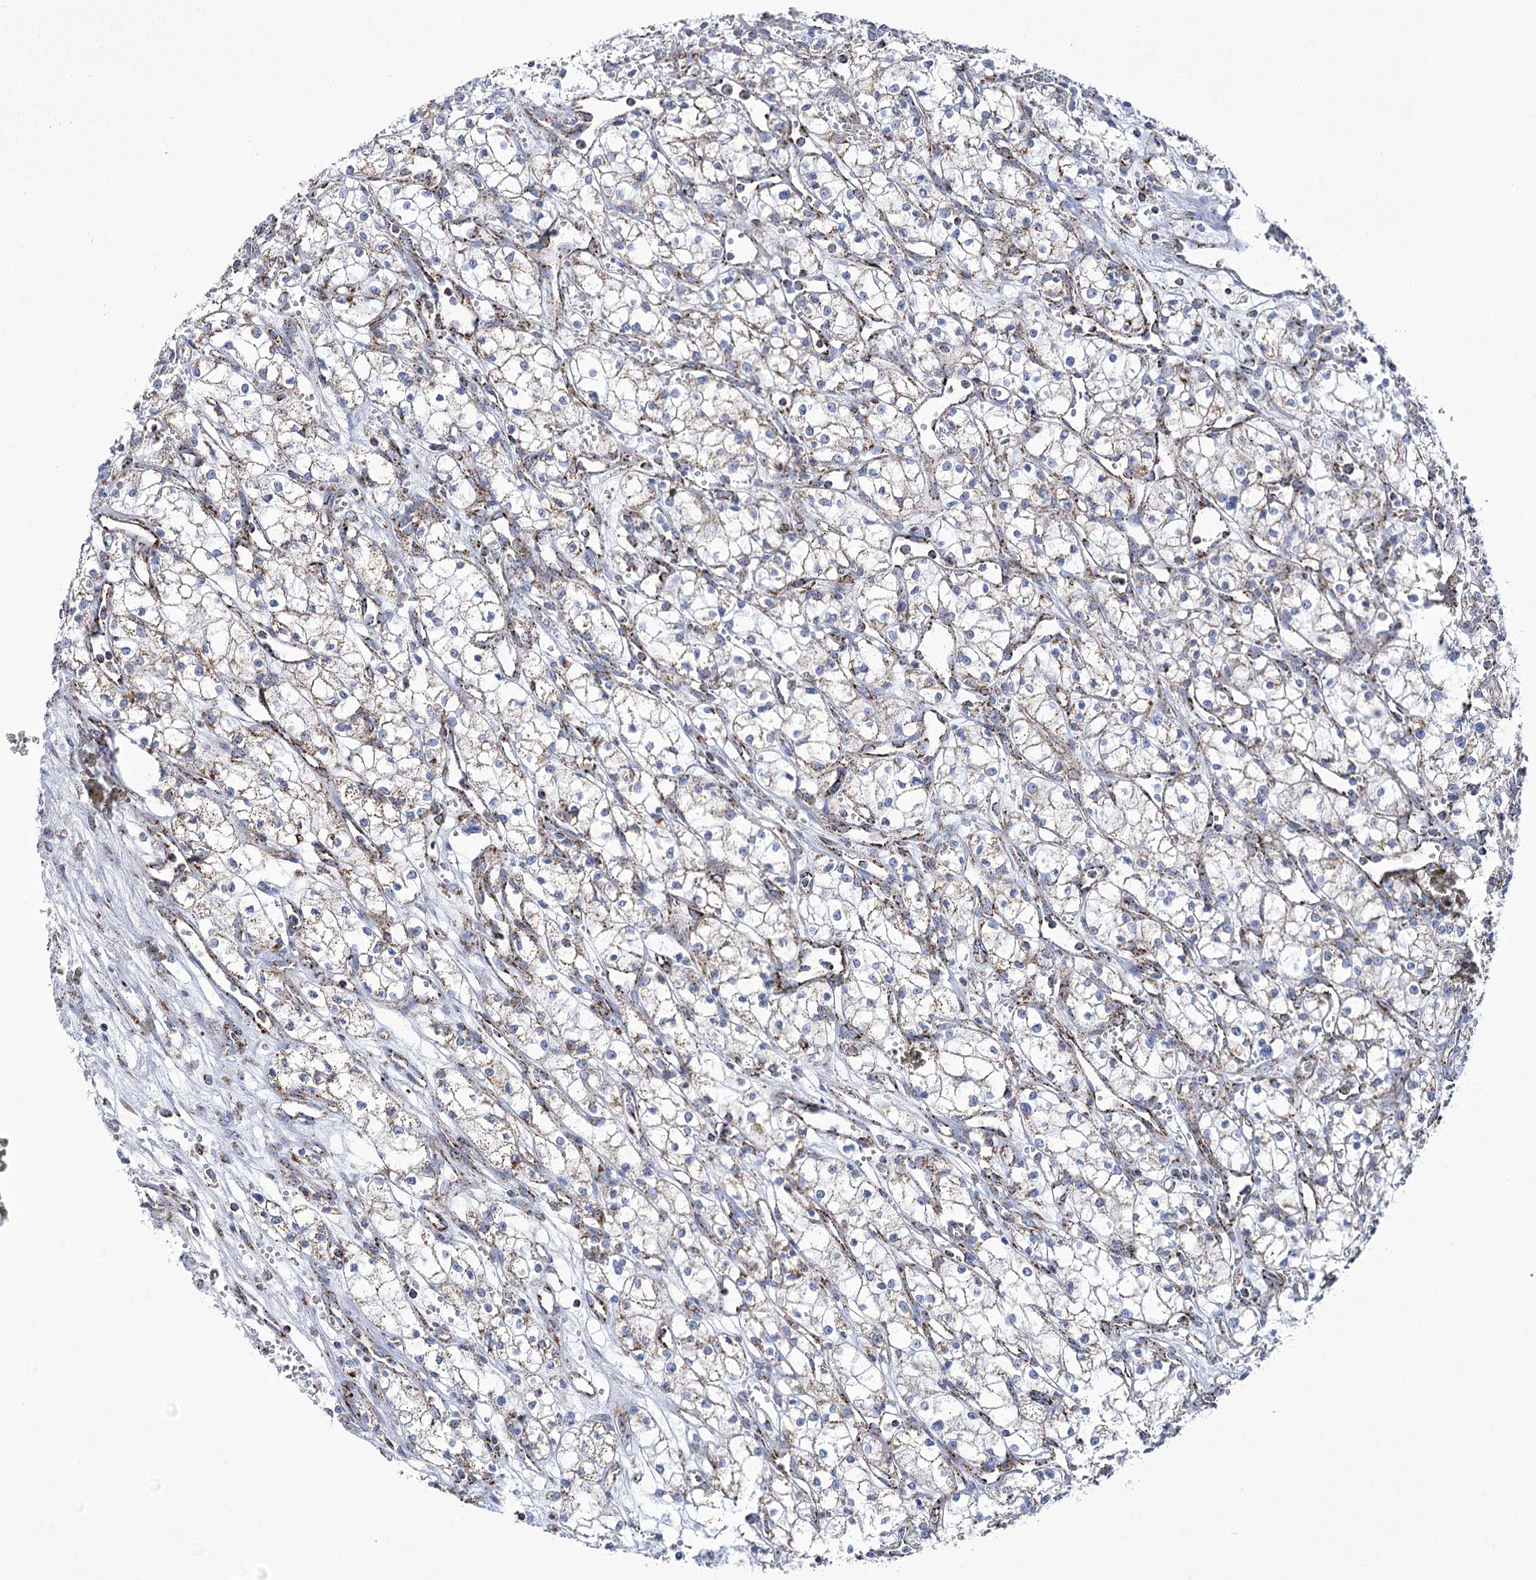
{"staining": {"intensity": "moderate", "quantity": "25%-75%", "location": "cytoplasmic/membranous"}, "tissue": "renal cancer", "cell_type": "Tumor cells", "image_type": "cancer", "snomed": [{"axis": "morphology", "description": "Adenocarcinoma, NOS"}, {"axis": "topography", "description": "Kidney"}], "caption": "Immunohistochemical staining of human renal cancer exhibits medium levels of moderate cytoplasmic/membranous protein expression in about 25%-75% of tumor cells. (DAB IHC, brown staining for protein, blue staining for nuclei).", "gene": "PDHB", "patient": {"sex": "male", "age": 59}}